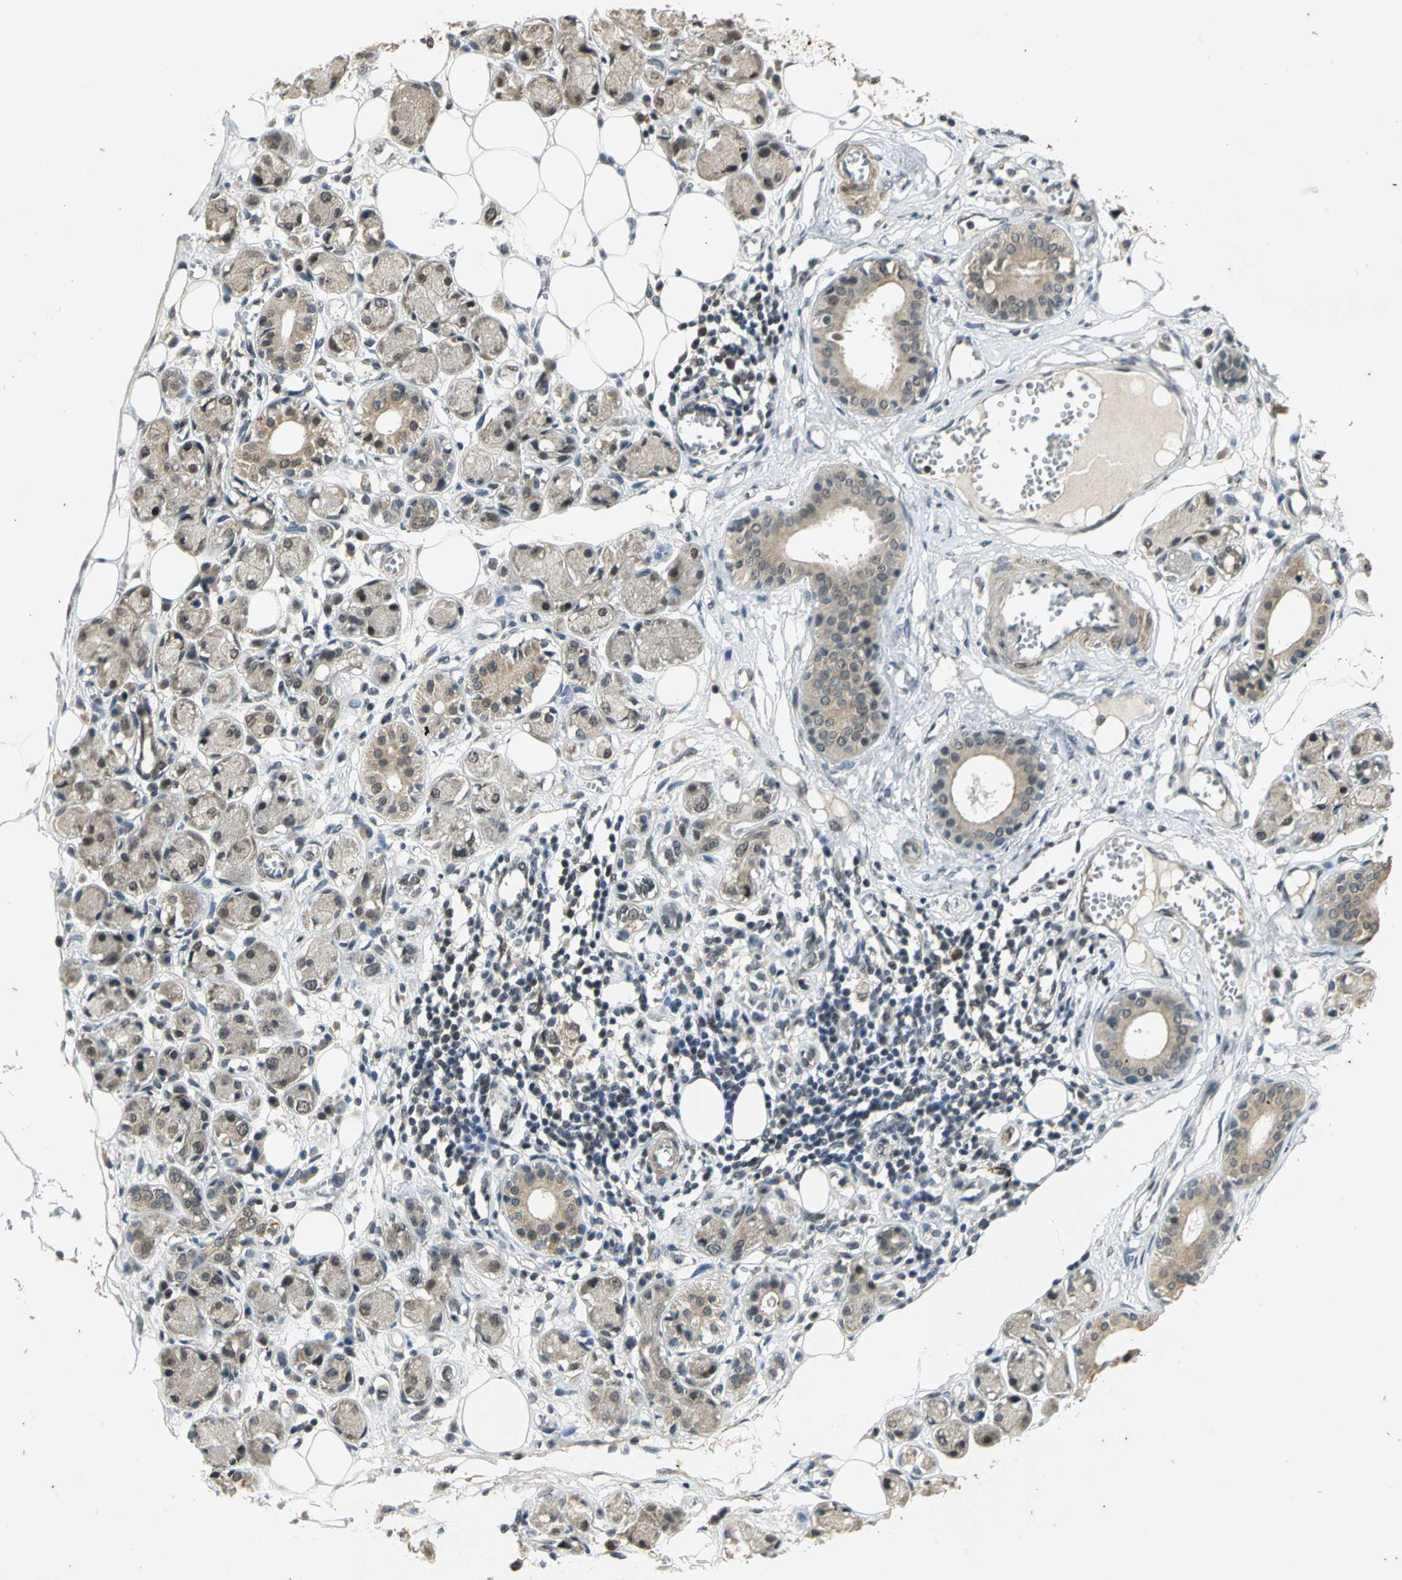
{"staining": {"intensity": "weak", "quantity": ">75%", "location": "cytoplasmic/membranous,nuclear"}, "tissue": "adipose tissue", "cell_type": "Adipocytes", "image_type": "normal", "snomed": [{"axis": "morphology", "description": "Normal tissue, NOS"}, {"axis": "morphology", "description": "Inflammation, NOS"}, {"axis": "topography", "description": "Vascular tissue"}, {"axis": "topography", "description": "Salivary gland"}], "caption": "IHC micrograph of normal adipose tissue: human adipose tissue stained using immunohistochemistry exhibits low levels of weak protein expression localized specifically in the cytoplasmic/membranous,nuclear of adipocytes, appearing as a cytoplasmic/membranous,nuclear brown color.", "gene": "NOTCH3", "patient": {"sex": "female", "age": 75}}